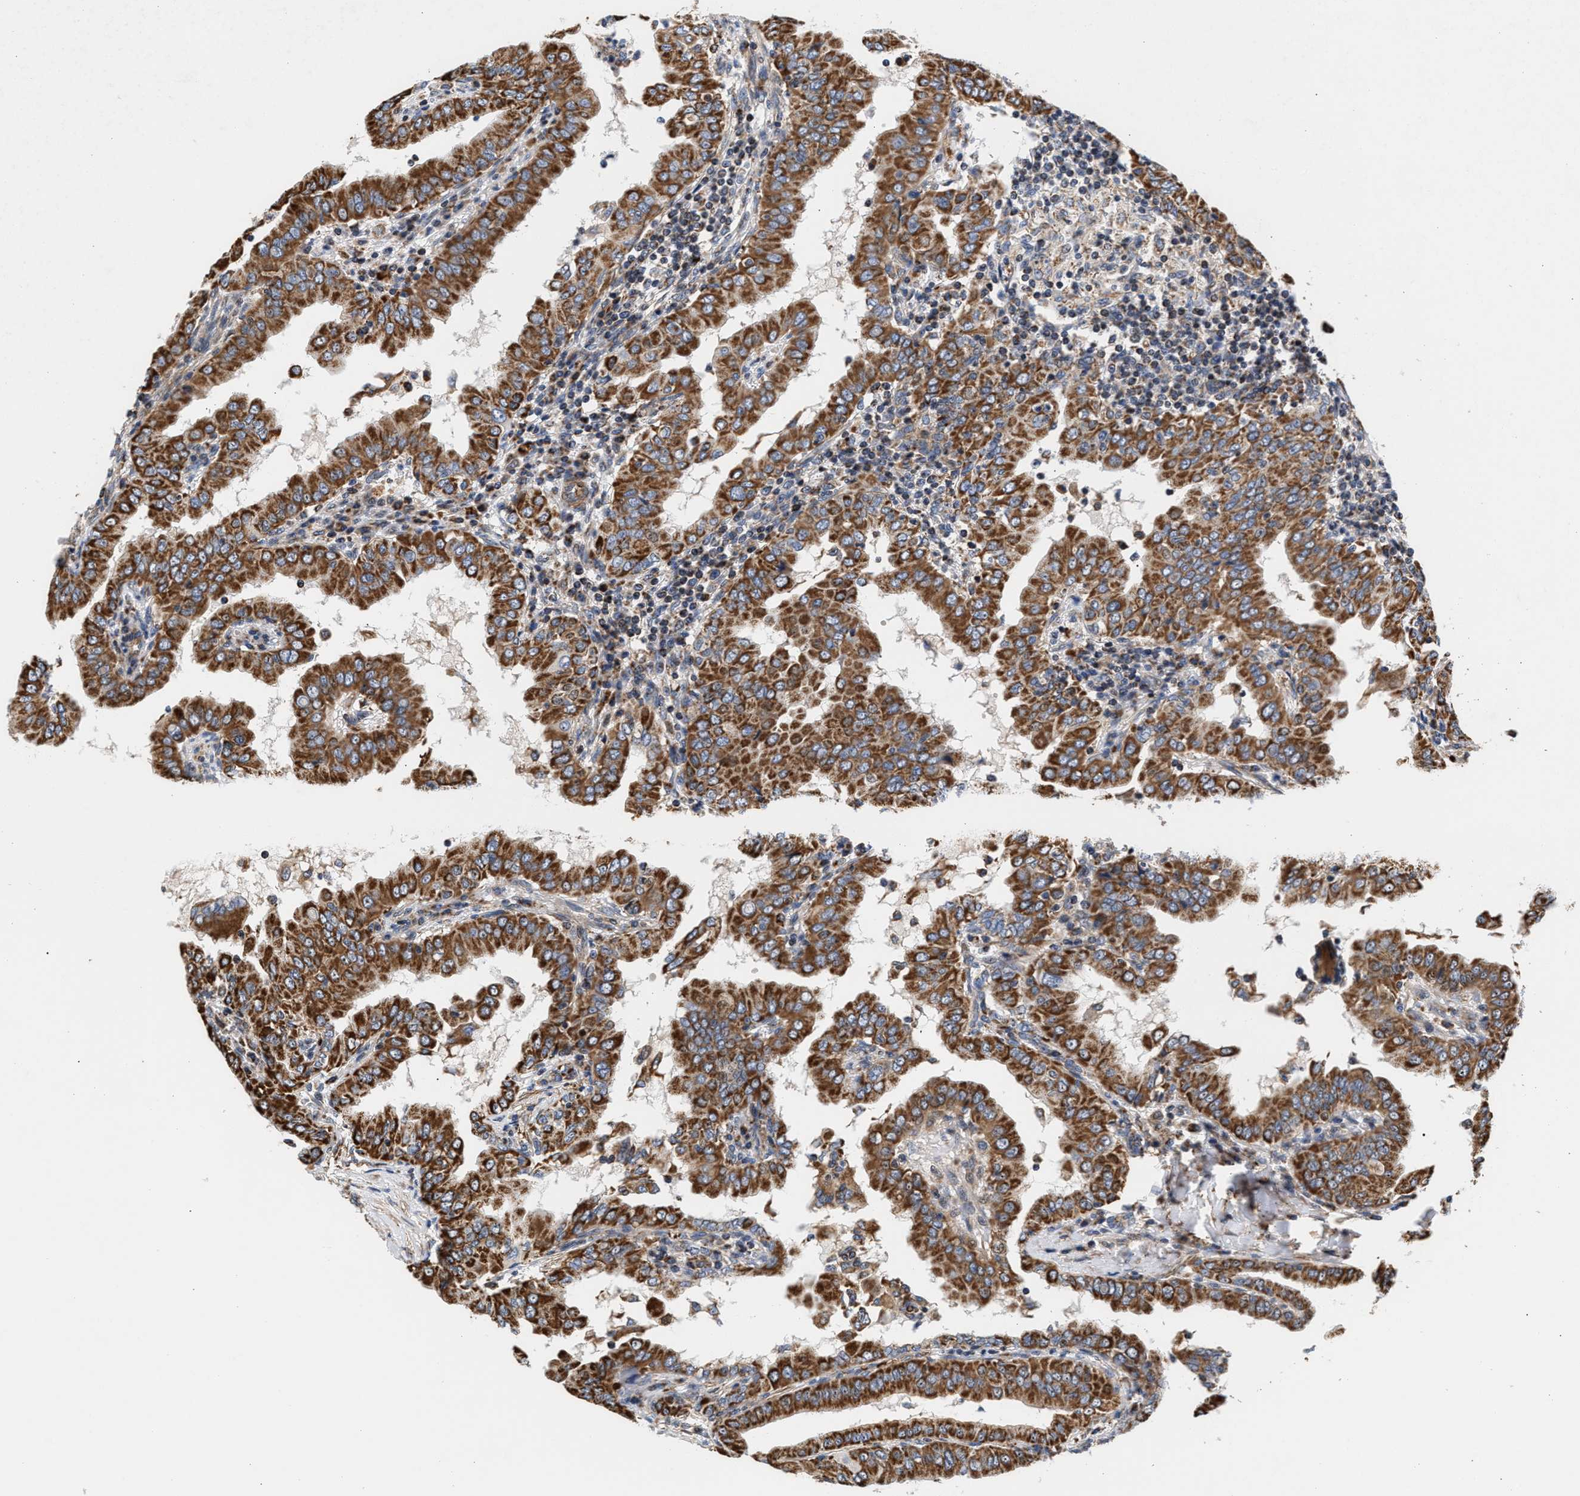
{"staining": {"intensity": "strong", "quantity": ">75%", "location": "cytoplasmic/membranous"}, "tissue": "thyroid cancer", "cell_type": "Tumor cells", "image_type": "cancer", "snomed": [{"axis": "morphology", "description": "Papillary adenocarcinoma, NOS"}, {"axis": "topography", "description": "Thyroid gland"}], "caption": "Thyroid cancer (papillary adenocarcinoma) stained with a protein marker demonstrates strong staining in tumor cells.", "gene": "SGK1", "patient": {"sex": "male", "age": 33}}